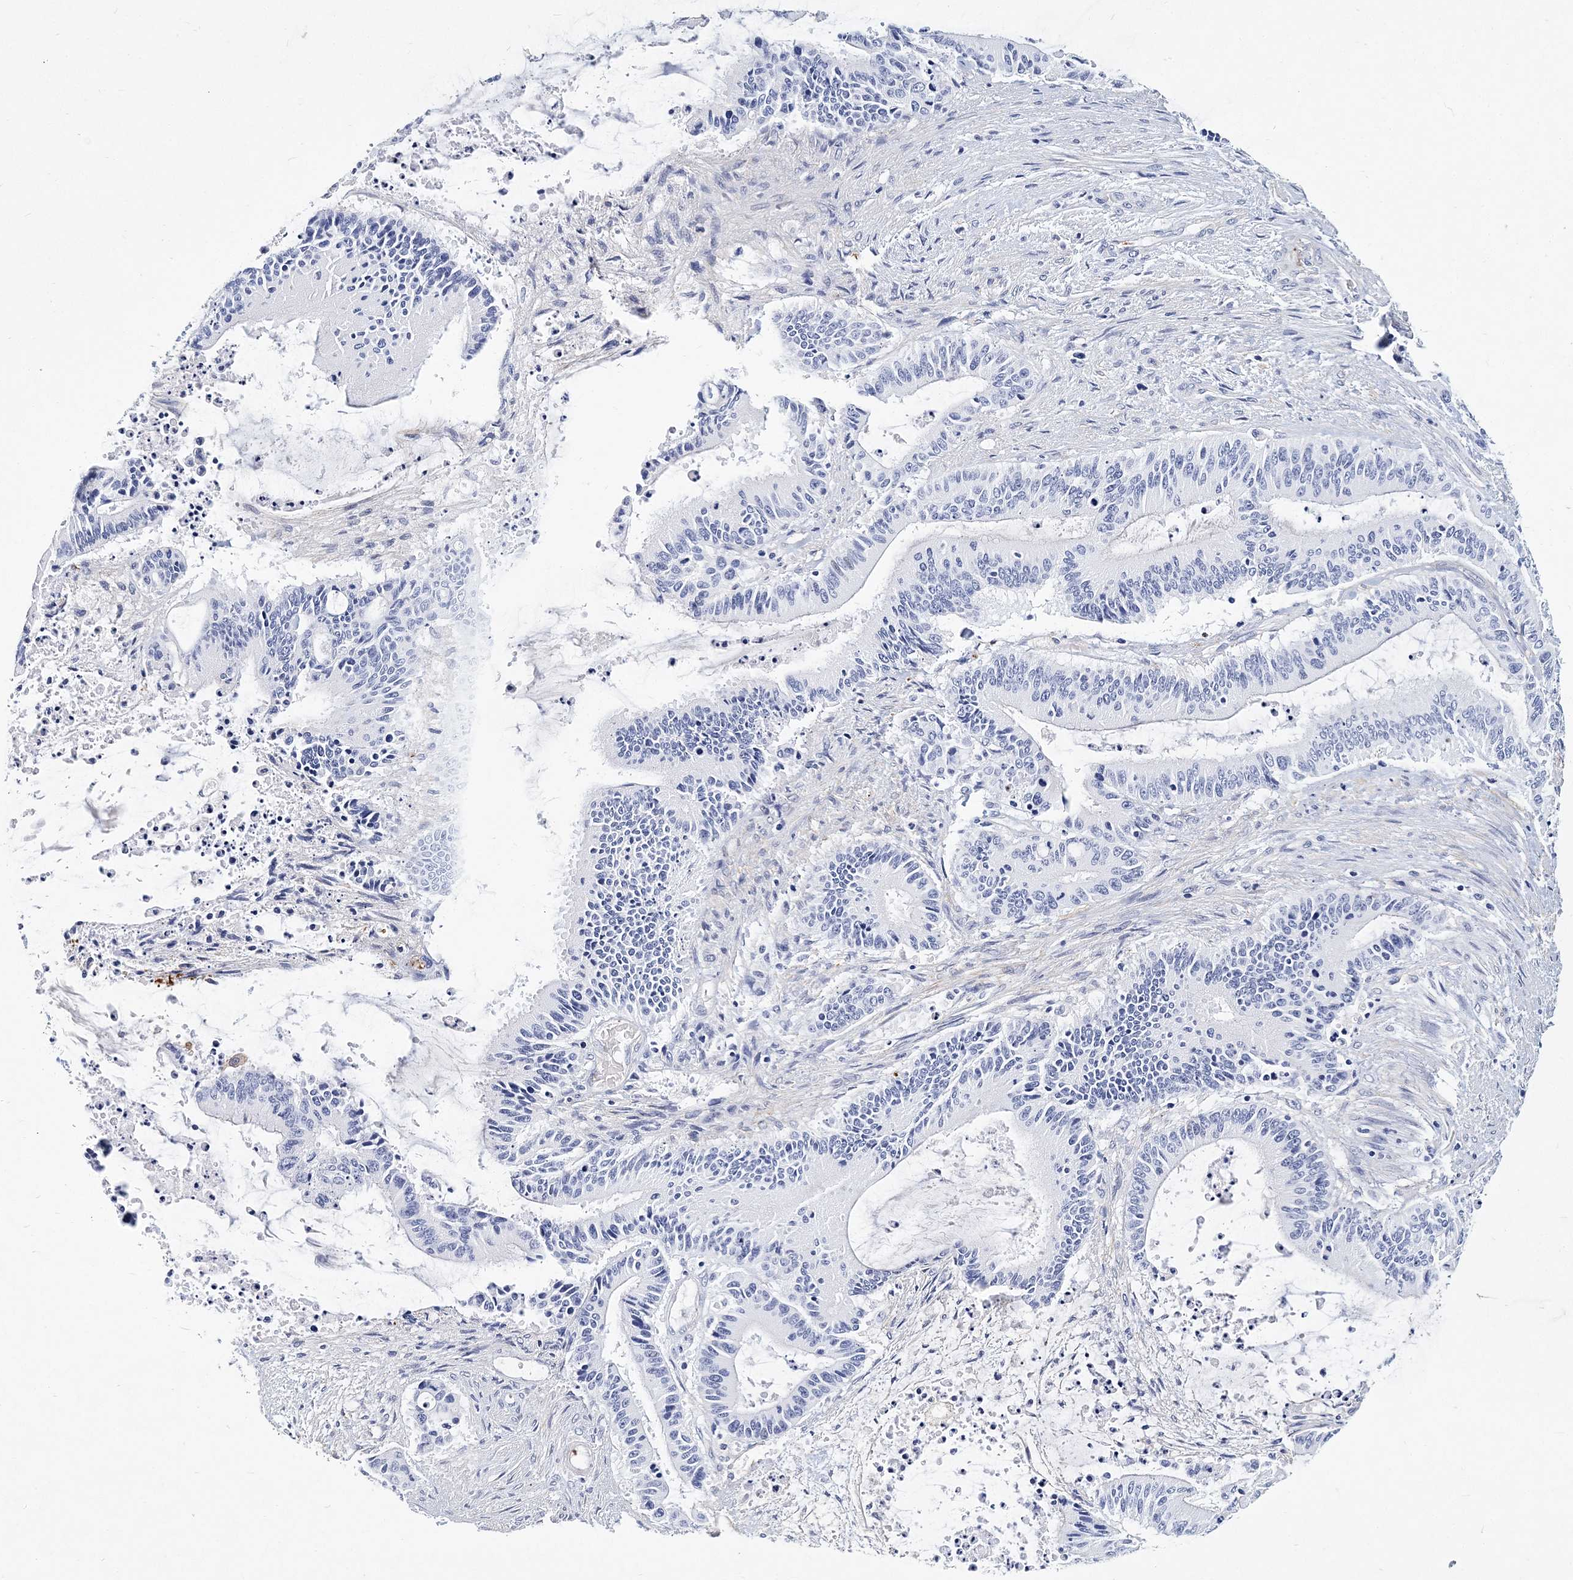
{"staining": {"intensity": "negative", "quantity": "none", "location": "none"}, "tissue": "liver cancer", "cell_type": "Tumor cells", "image_type": "cancer", "snomed": [{"axis": "morphology", "description": "Normal tissue, NOS"}, {"axis": "morphology", "description": "Cholangiocarcinoma"}, {"axis": "topography", "description": "Liver"}, {"axis": "topography", "description": "Peripheral nerve tissue"}], "caption": "Immunohistochemistry photomicrograph of human liver cancer (cholangiocarcinoma) stained for a protein (brown), which displays no staining in tumor cells.", "gene": "ITGA2B", "patient": {"sex": "female", "age": 73}}